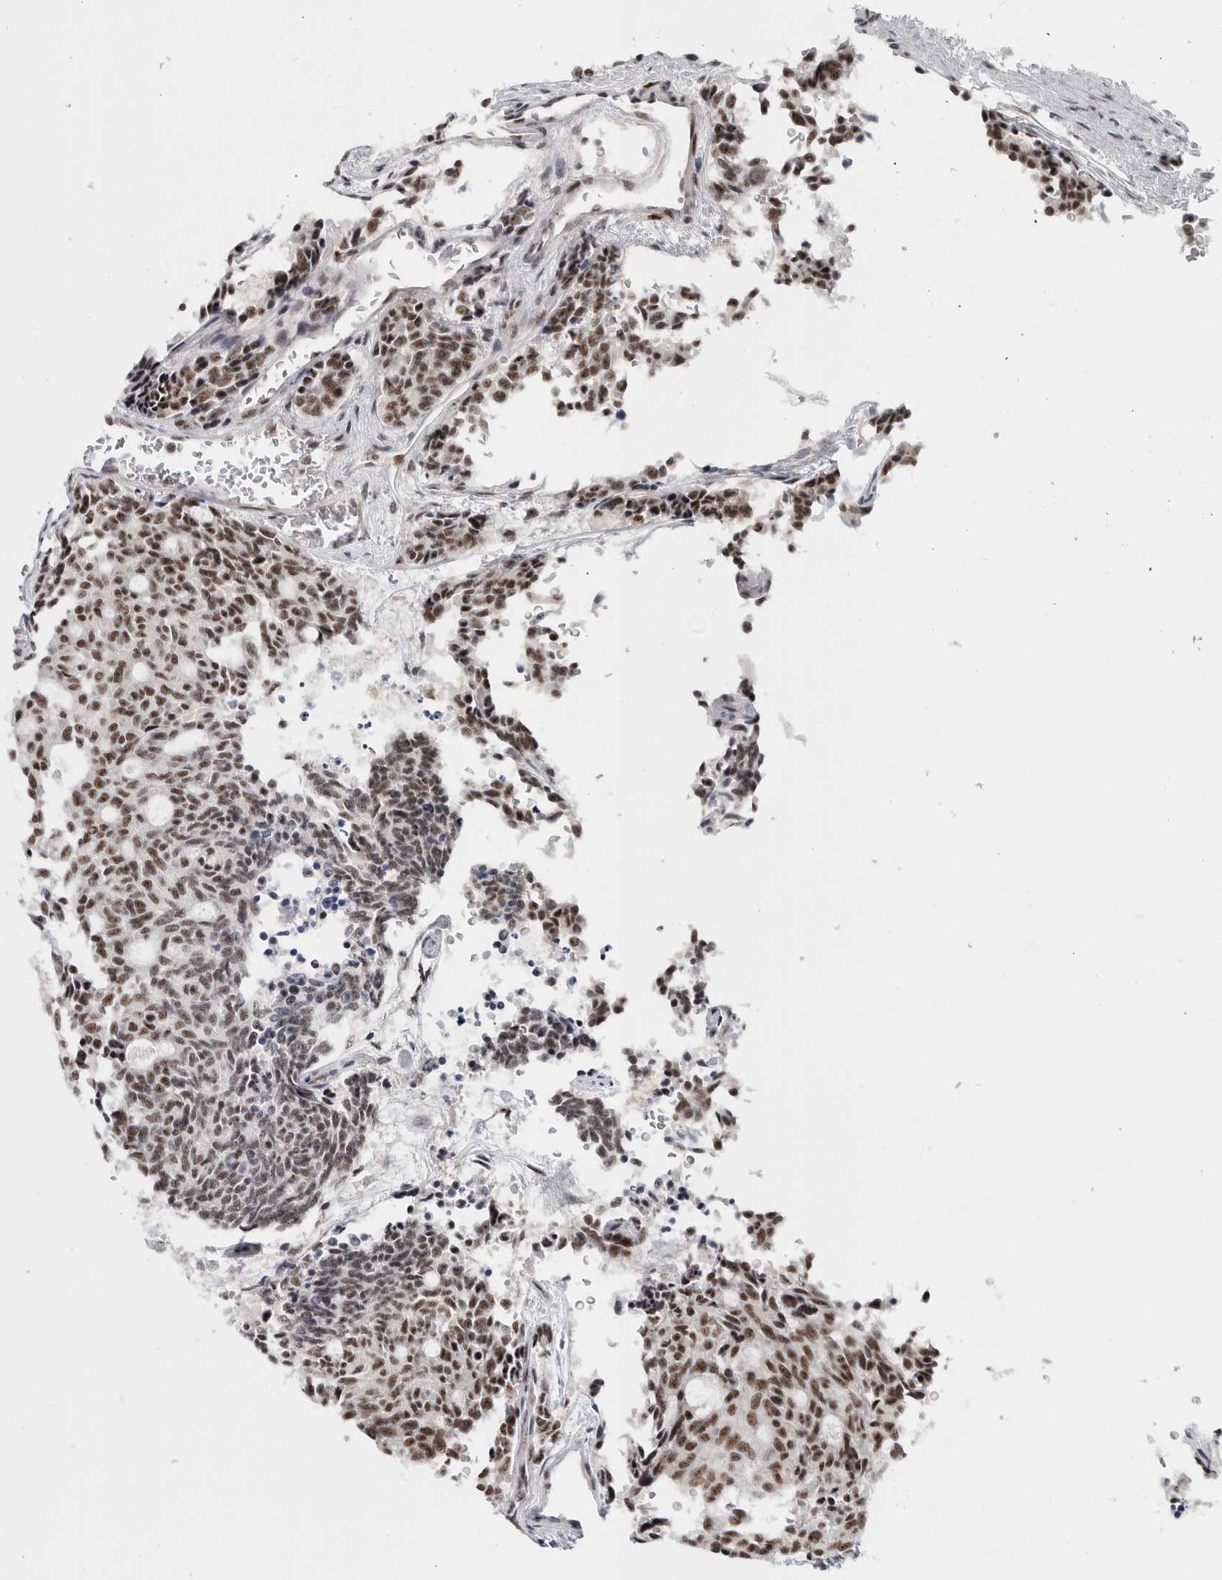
{"staining": {"intensity": "strong", "quantity": ">75%", "location": "nuclear"}, "tissue": "carcinoid", "cell_type": "Tumor cells", "image_type": "cancer", "snomed": [{"axis": "morphology", "description": "Carcinoid, malignant, NOS"}, {"axis": "topography", "description": "Pancreas"}], "caption": "Human malignant carcinoid stained with a protein marker demonstrates strong staining in tumor cells.", "gene": "MKNK1", "patient": {"sex": "female", "age": 54}}